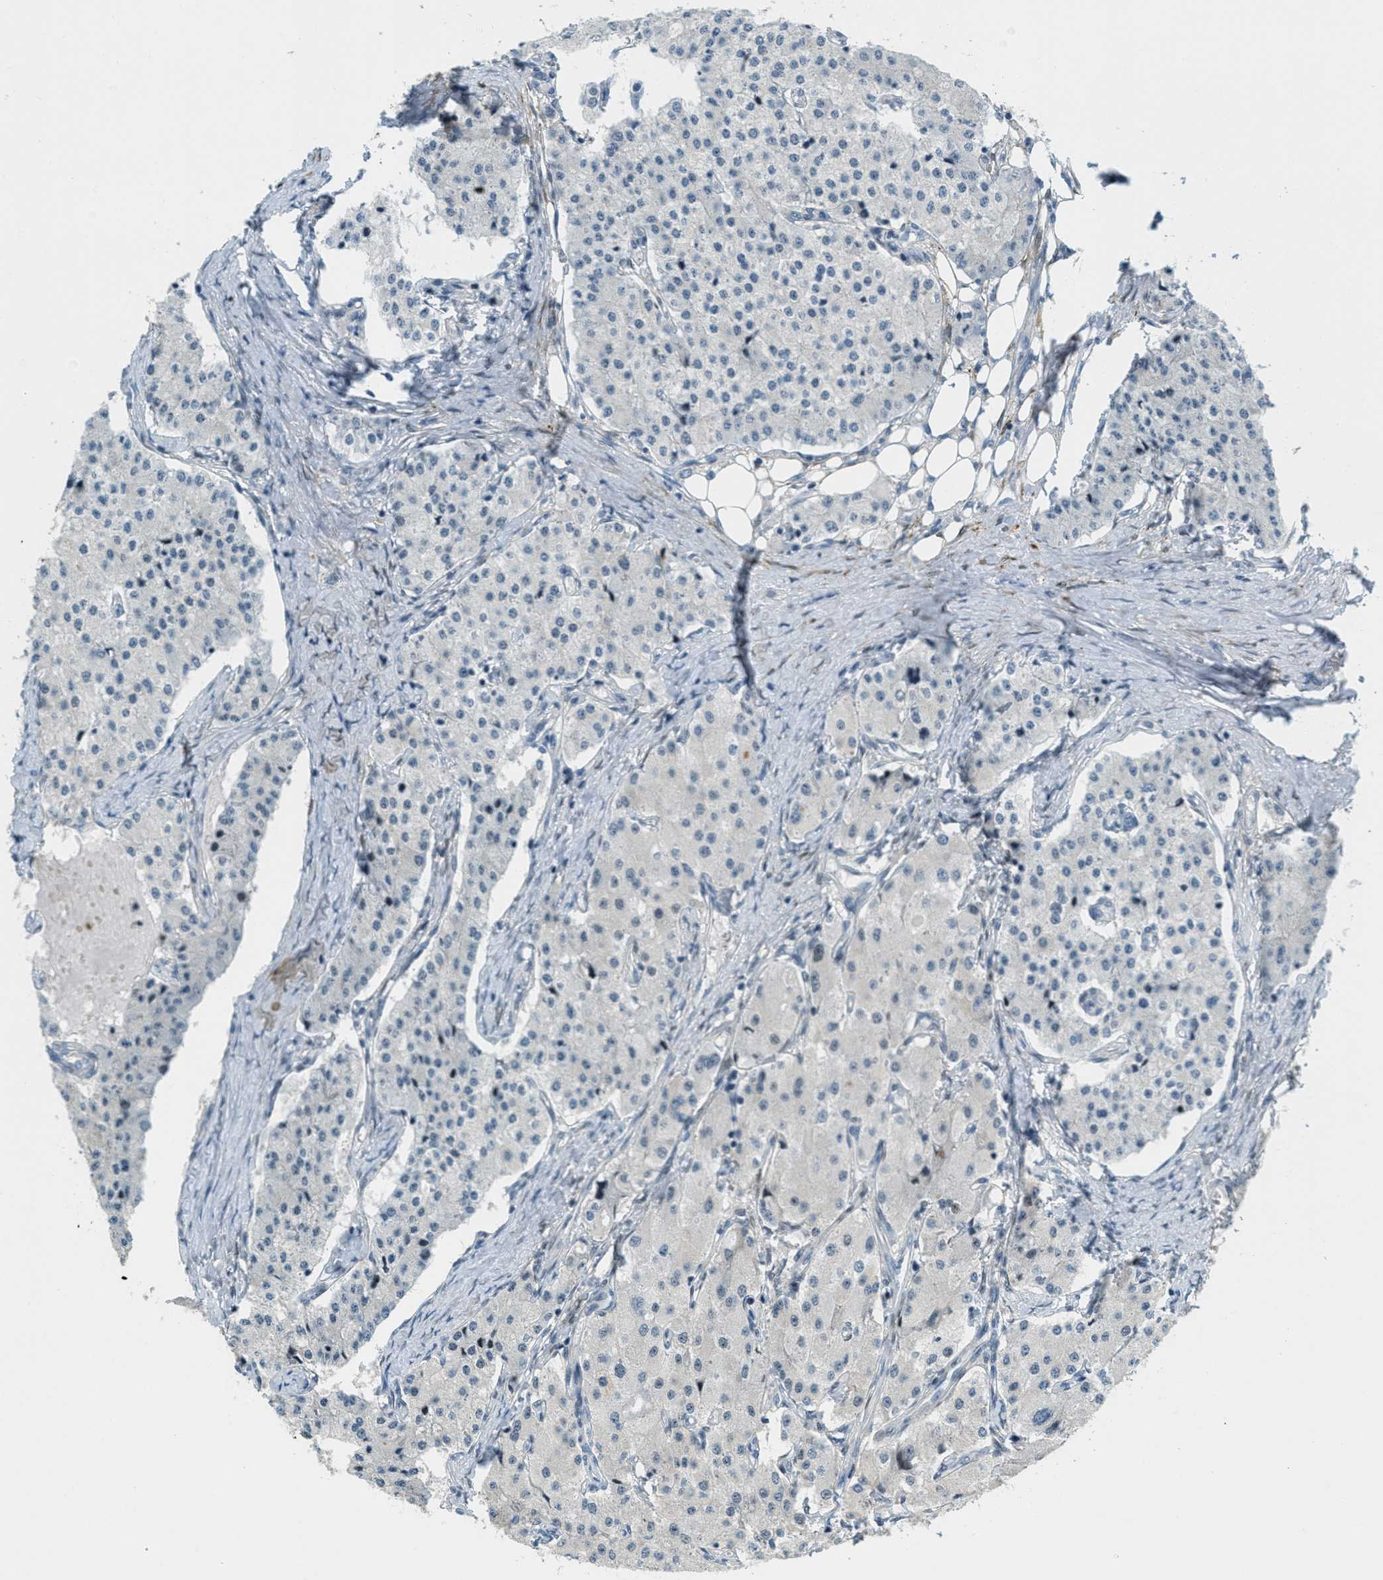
{"staining": {"intensity": "negative", "quantity": "none", "location": "none"}, "tissue": "carcinoid", "cell_type": "Tumor cells", "image_type": "cancer", "snomed": [{"axis": "morphology", "description": "Carcinoid, malignant, NOS"}, {"axis": "topography", "description": "Colon"}], "caption": "This is an immunohistochemistry image of human carcinoid. There is no positivity in tumor cells.", "gene": "ZDHHC23", "patient": {"sex": "female", "age": 52}}